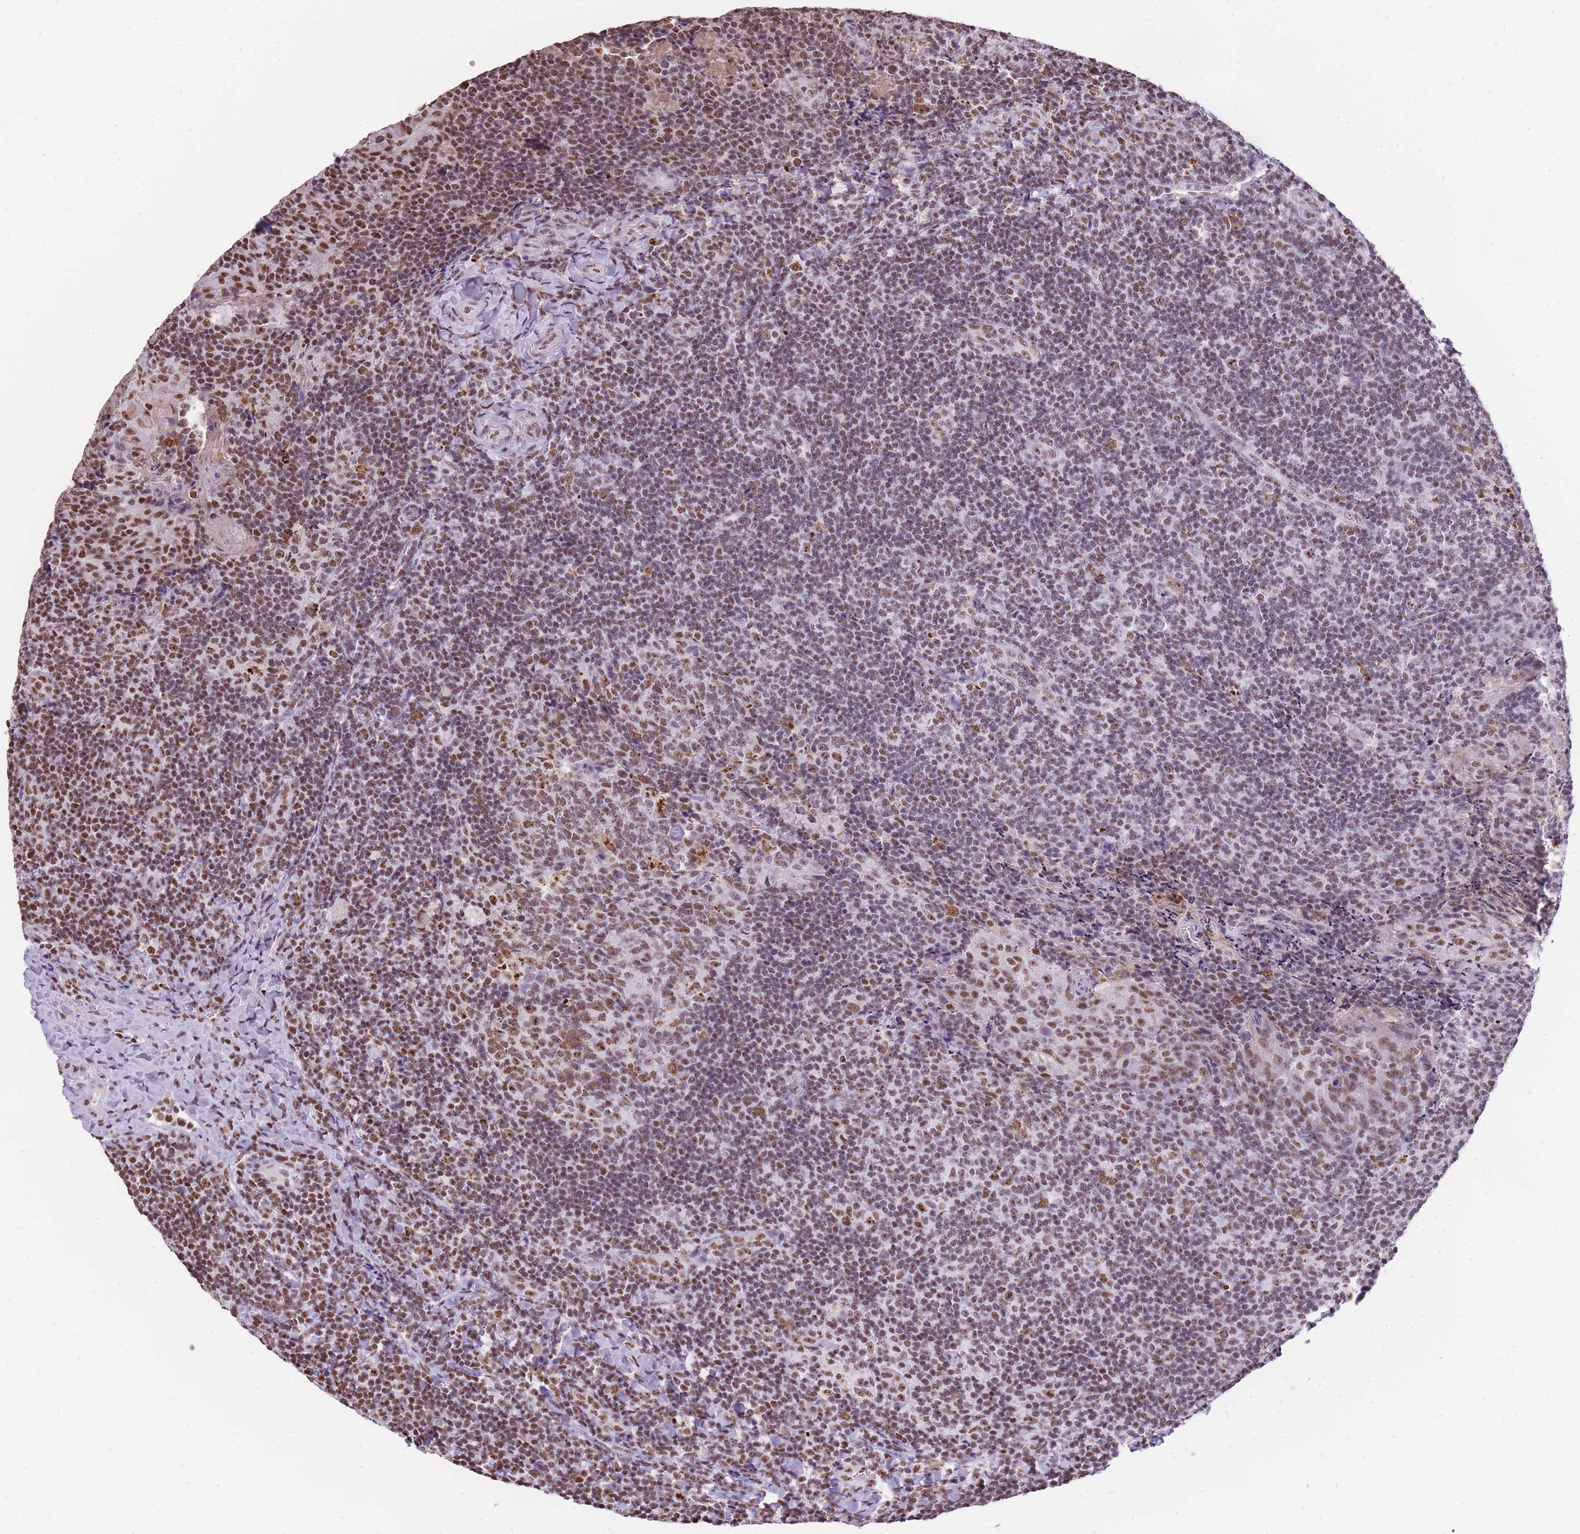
{"staining": {"intensity": "moderate", "quantity": ">75%", "location": "nuclear"}, "tissue": "tonsil", "cell_type": "Germinal center cells", "image_type": "normal", "snomed": [{"axis": "morphology", "description": "Normal tissue, NOS"}, {"axis": "topography", "description": "Tonsil"}], "caption": "An image of human tonsil stained for a protein displays moderate nuclear brown staining in germinal center cells. (DAB (3,3'-diaminobenzidine) IHC with brightfield microscopy, high magnification).", "gene": "EVC2", "patient": {"sex": "male", "age": 17}}